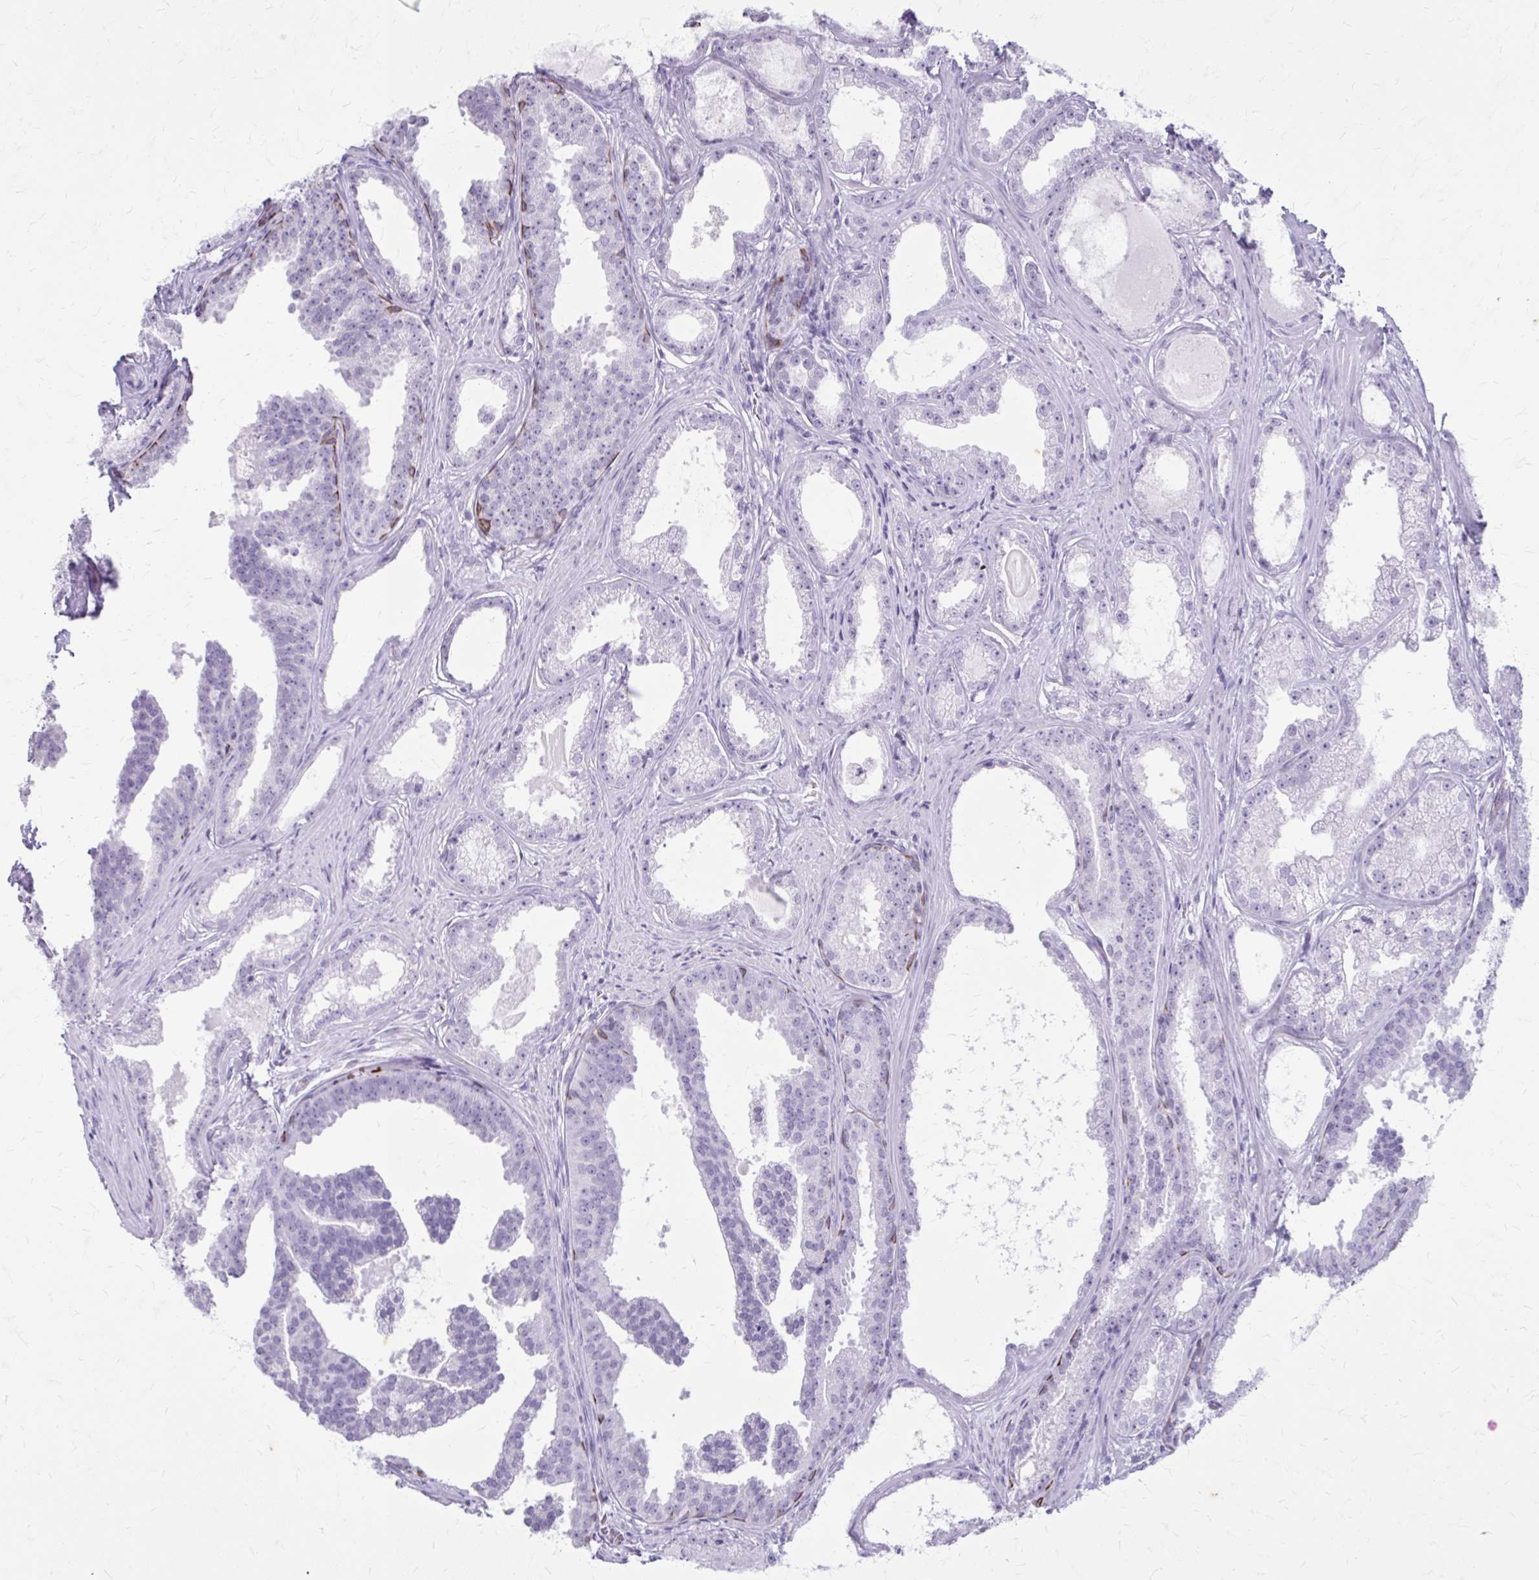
{"staining": {"intensity": "negative", "quantity": "none", "location": "none"}, "tissue": "prostate cancer", "cell_type": "Tumor cells", "image_type": "cancer", "snomed": [{"axis": "morphology", "description": "Adenocarcinoma, Low grade"}, {"axis": "topography", "description": "Prostate"}], "caption": "This is a histopathology image of immunohistochemistry (IHC) staining of prostate adenocarcinoma (low-grade), which shows no positivity in tumor cells. (DAB (3,3'-diaminobenzidine) immunohistochemistry (IHC), high magnification).", "gene": "KRT5", "patient": {"sex": "male", "age": 65}}